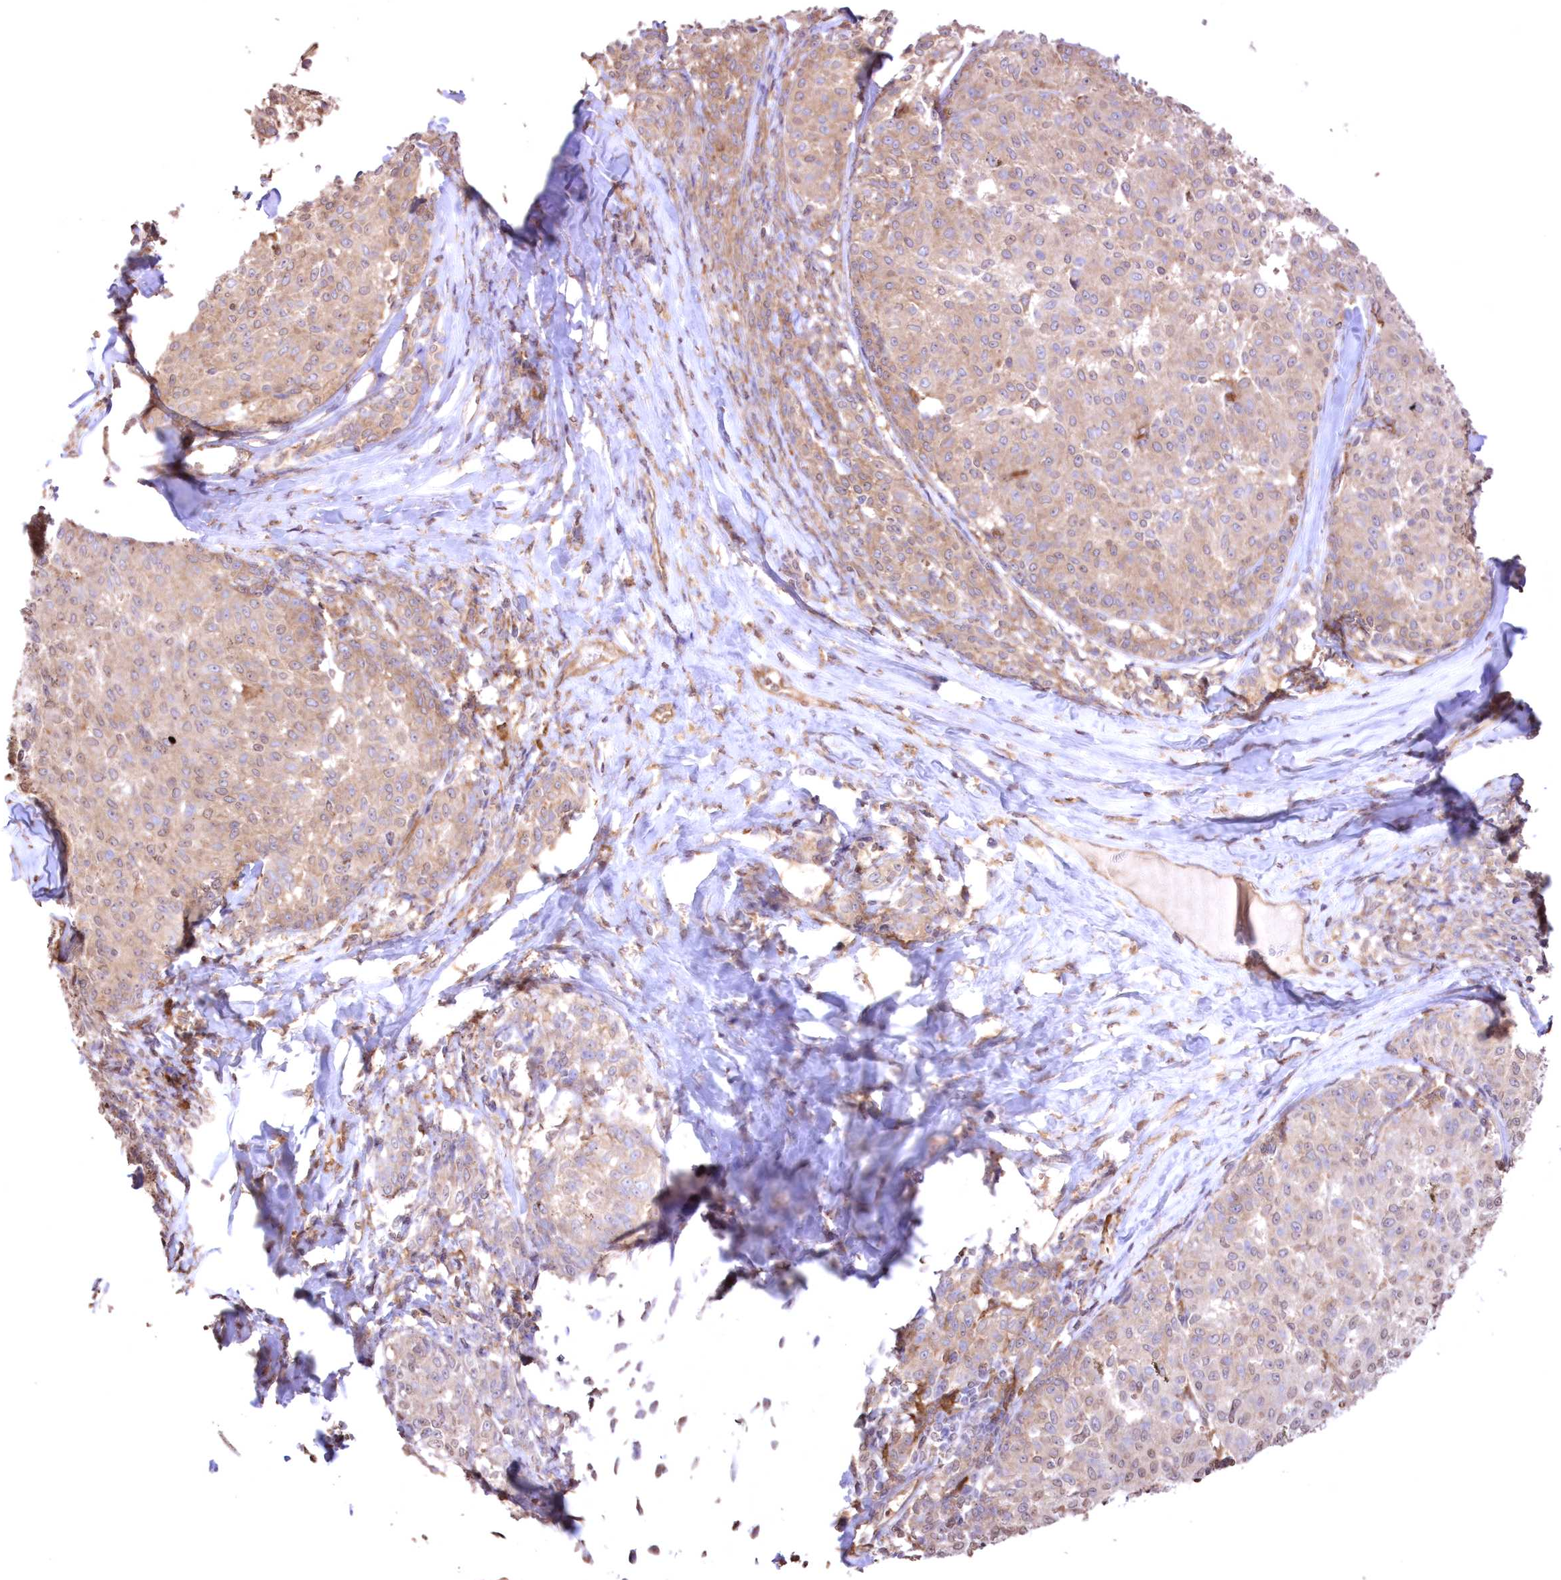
{"staining": {"intensity": "weak", "quantity": ">75%", "location": "cytoplasmic/membranous"}, "tissue": "melanoma", "cell_type": "Tumor cells", "image_type": "cancer", "snomed": [{"axis": "morphology", "description": "Malignant melanoma, NOS"}, {"axis": "topography", "description": "Skin"}], "caption": "This photomicrograph shows malignant melanoma stained with immunohistochemistry (IHC) to label a protein in brown. The cytoplasmic/membranous of tumor cells show weak positivity for the protein. Nuclei are counter-stained blue.", "gene": "FCHO2", "patient": {"sex": "female", "age": 72}}